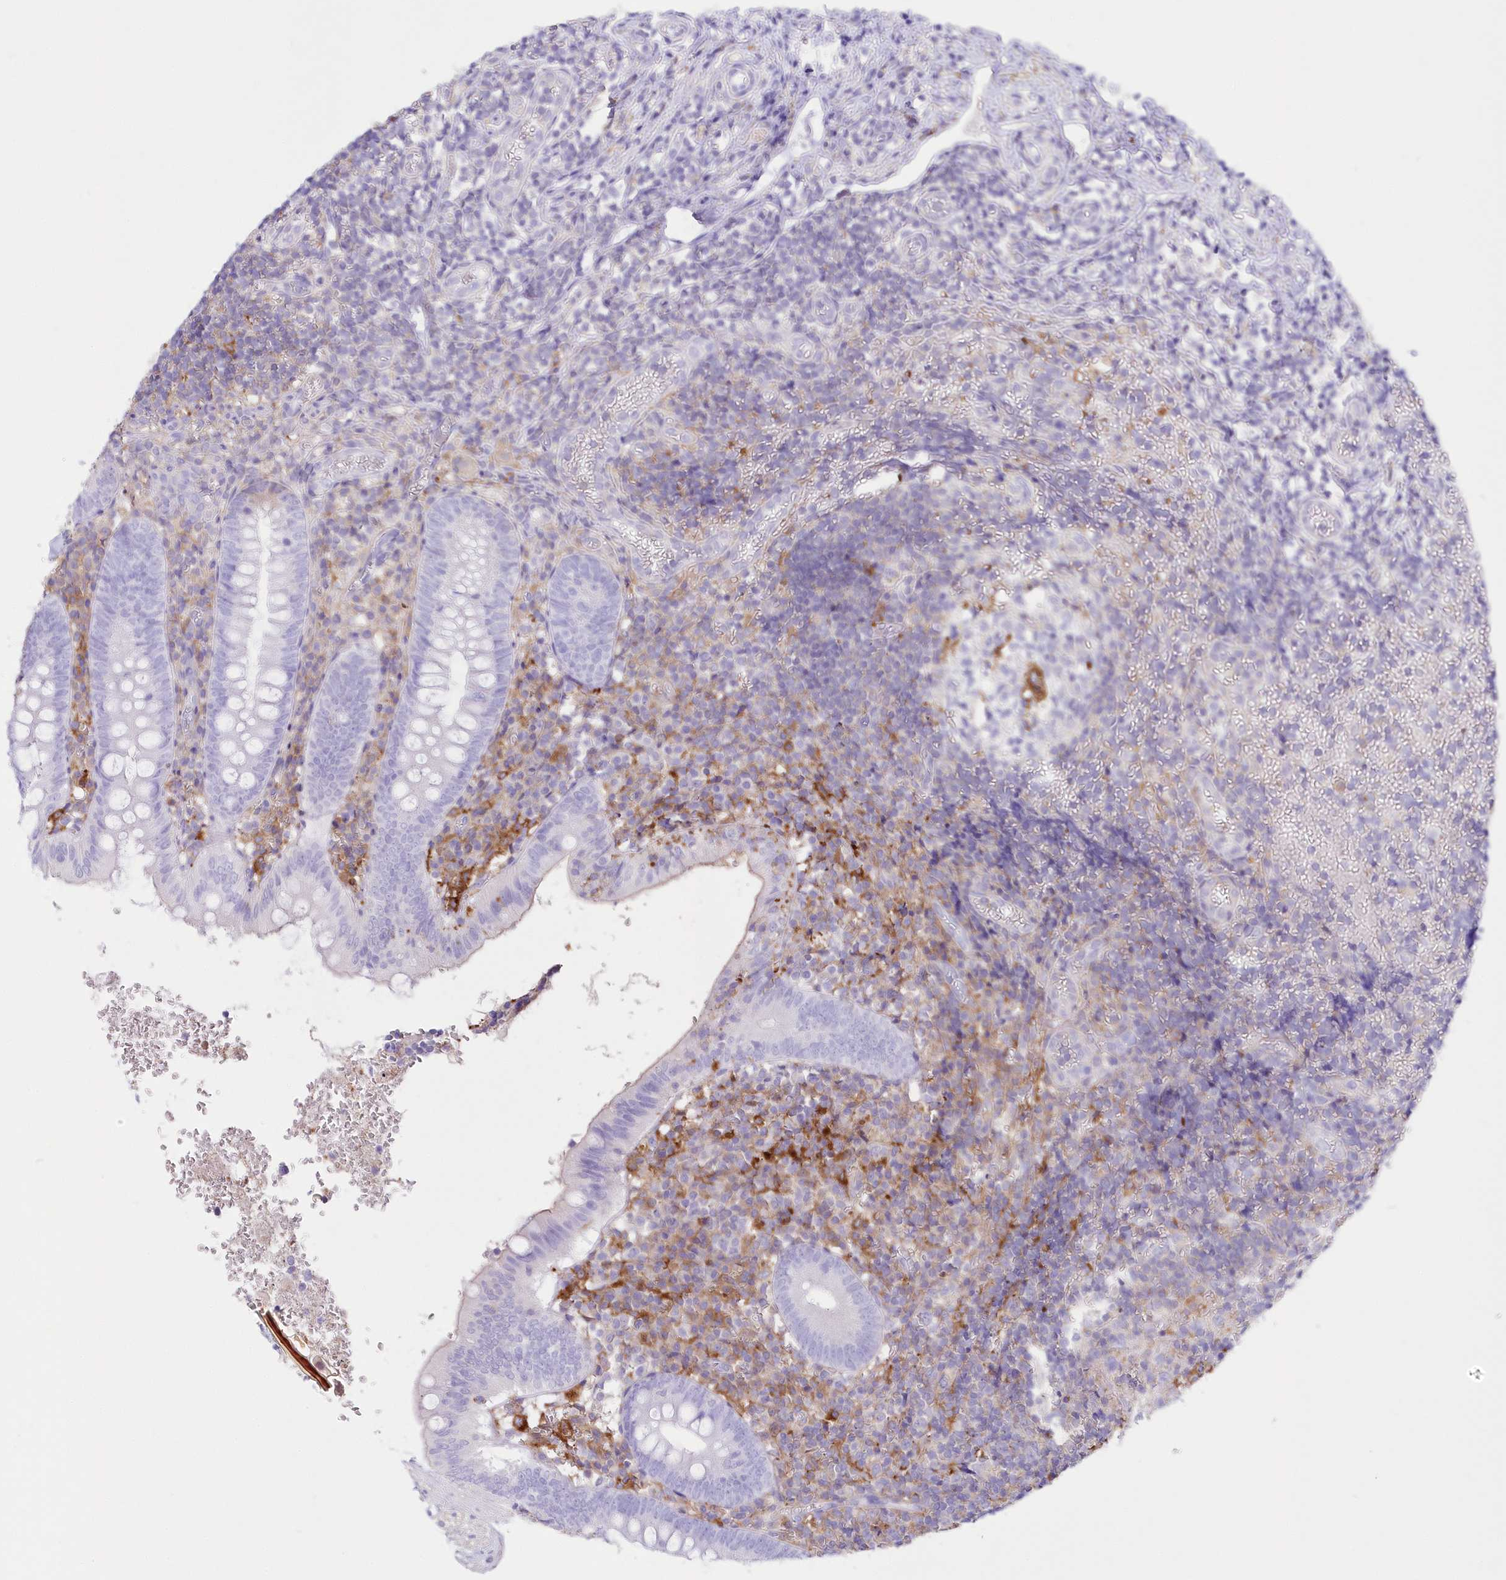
{"staining": {"intensity": "negative", "quantity": "none", "location": "none"}, "tissue": "appendix", "cell_type": "Glandular cells", "image_type": "normal", "snomed": [{"axis": "morphology", "description": "Normal tissue, NOS"}, {"axis": "topography", "description": "Appendix"}], "caption": "An image of human appendix is negative for staining in glandular cells. The staining was performed using DAB (3,3'-diaminobenzidine) to visualize the protein expression in brown, while the nuclei were stained in blue with hematoxylin (Magnification: 20x).", "gene": "DNAJC19", "patient": {"sex": "male", "age": 8}}